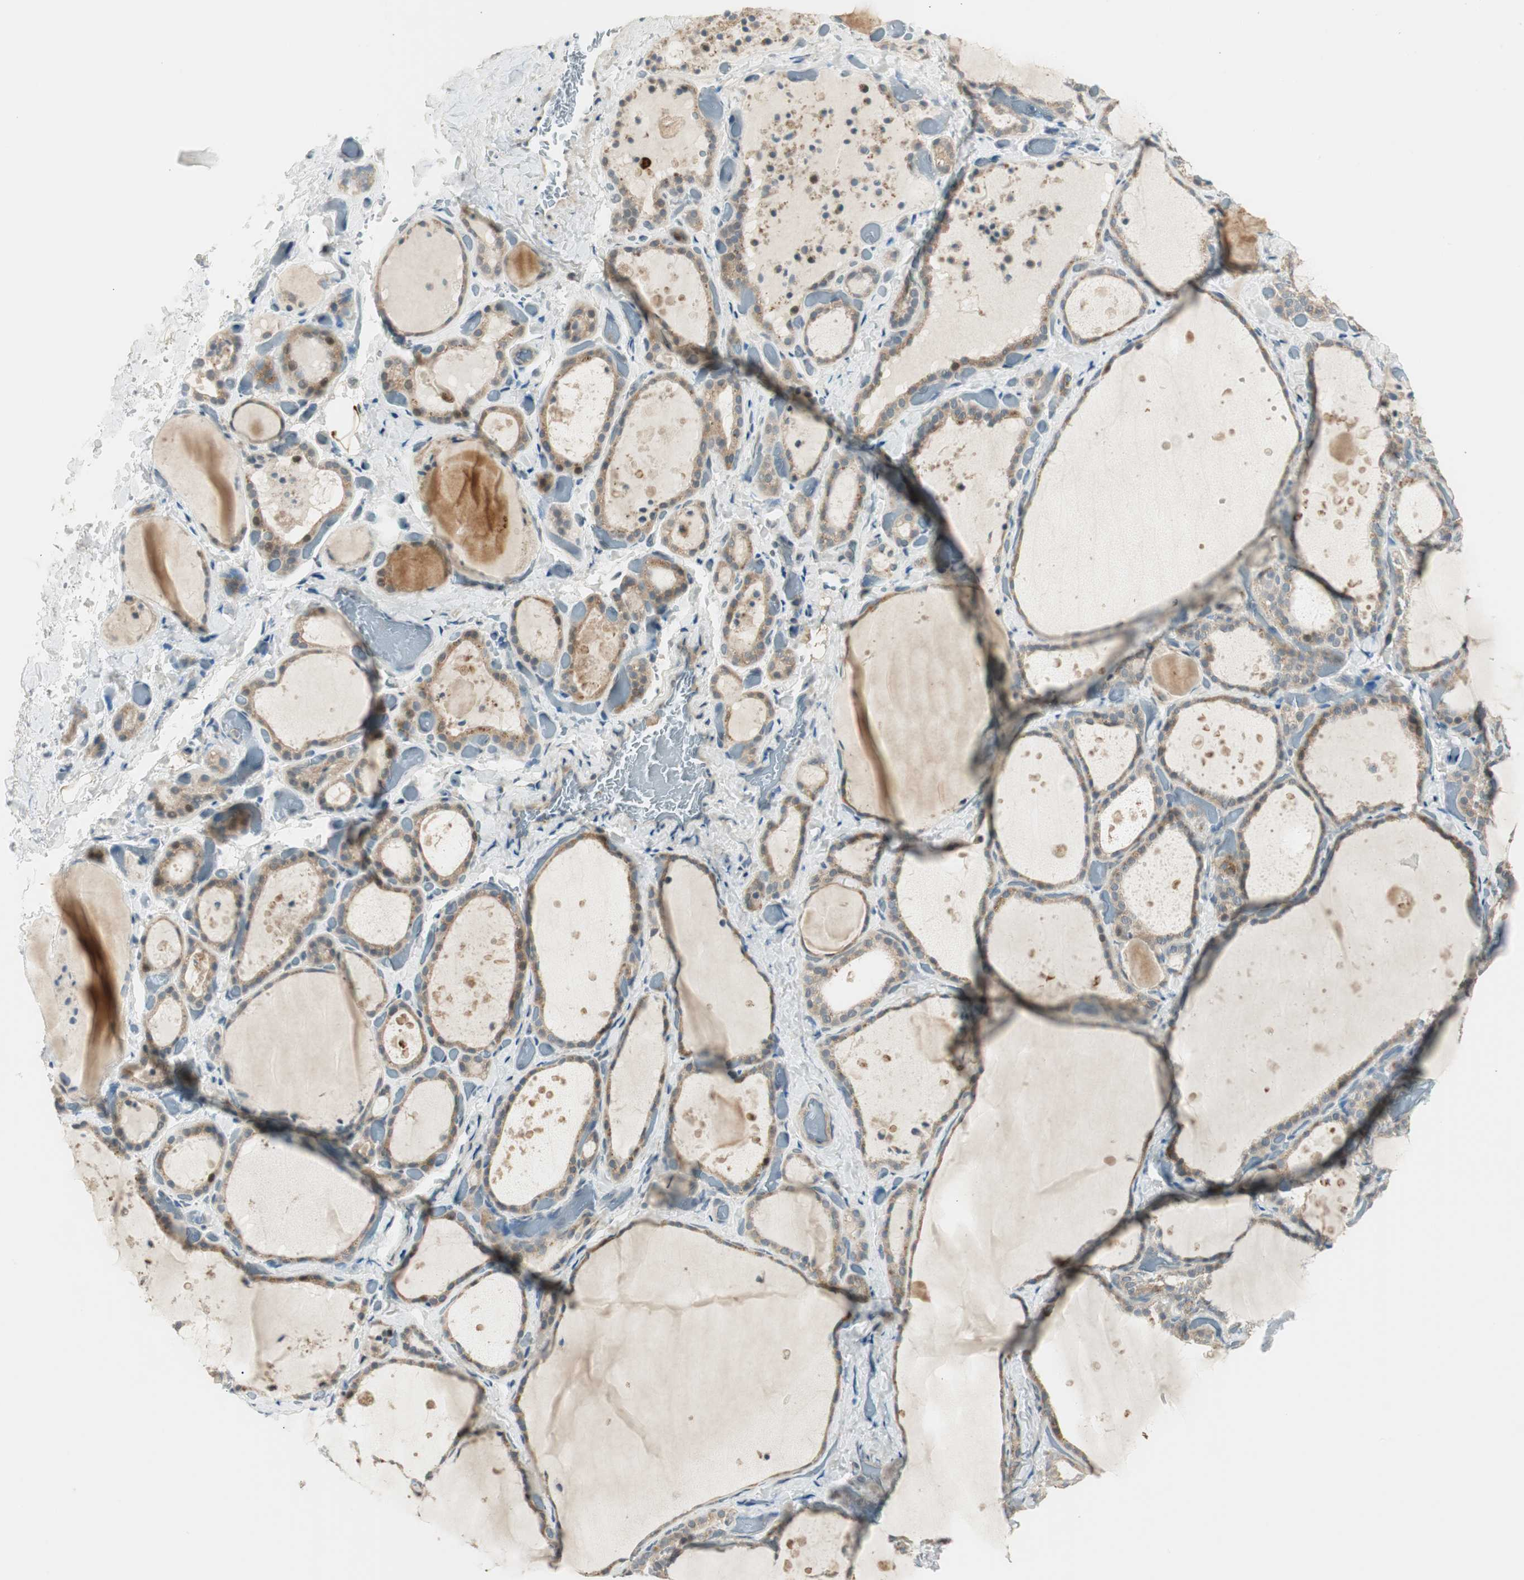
{"staining": {"intensity": "weak", "quantity": ">75%", "location": "cytoplasmic/membranous"}, "tissue": "thyroid gland", "cell_type": "Glandular cells", "image_type": "normal", "snomed": [{"axis": "morphology", "description": "Normal tissue, NOS"}, {"axis": "topography", "description": "Thyroid gland"}], "caption": "IHC histopathology image of normal thyroid gland: human thyroid gland stained using immunohistochemistry (IHC) demonstrates low levels of weak protein expression localized specifically in the cytoplasmic/membranous of glandular cells, appearing as a cytoplasmic/membranous brown color.", "gene": "PCDHB15", "patient": {"sex": "female", "age": 44}}